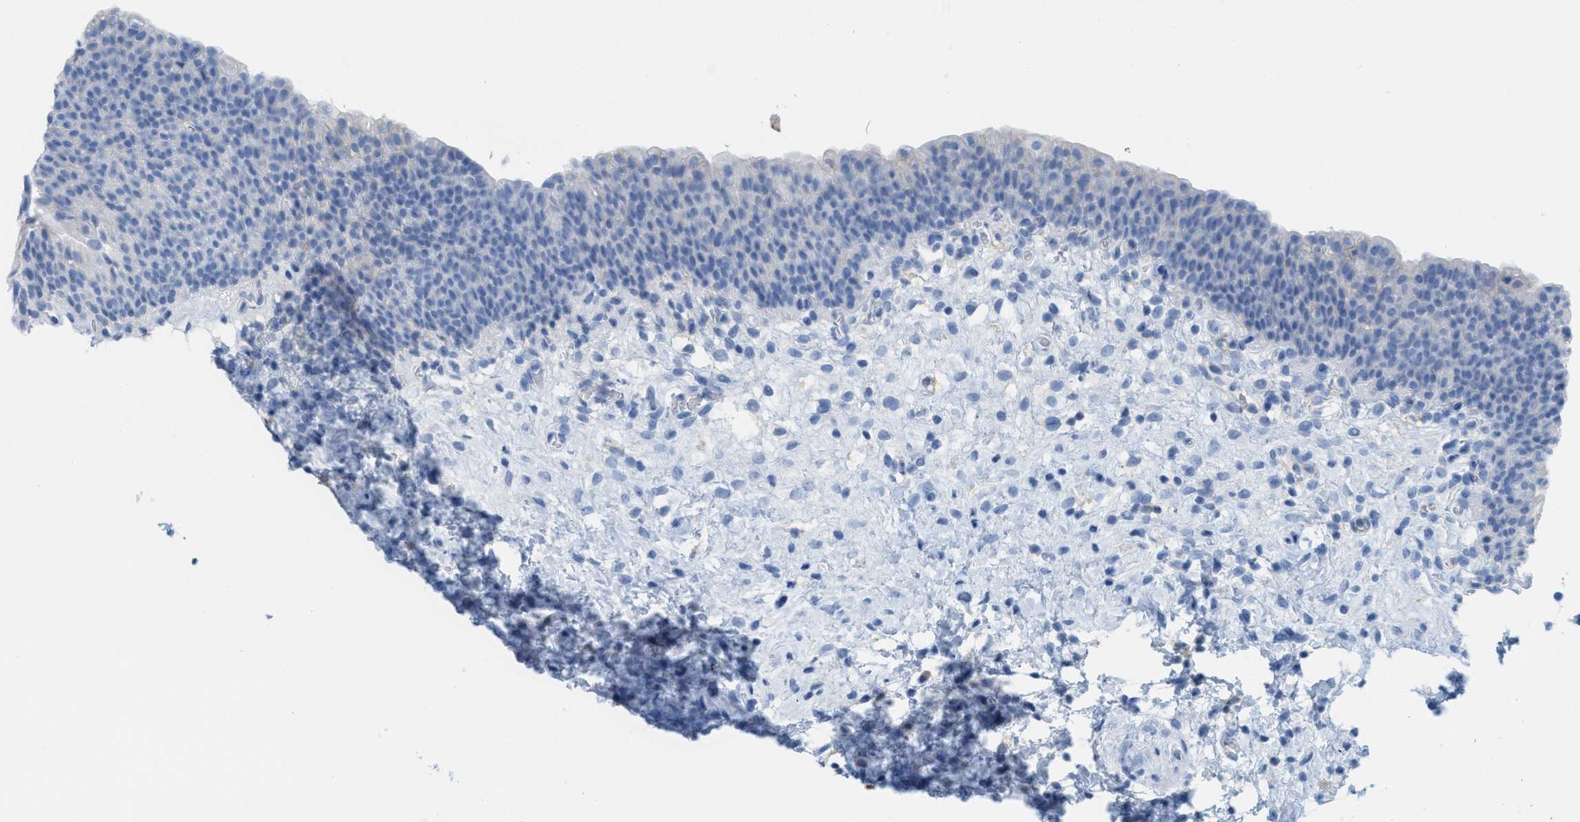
{"staining": {"intensity": "negative", "quantity": "none", "location": "none"}, "tissue": "urinary bladder", "cell_type": "Urothelial cells", "image_type": "normal", "snomed": [{"axis": "morphology", "description": "Normal tissue, NOS"}, {"axis": "topography", "description": "Urinary bladder"}], "caption": "Urothelial cells are negative for protein expression in unremarkable human urinary bladder. Nuclei are stained in blue.", "gene": "SLC3A2", "patient": {"sex": "male", "age": 37}}